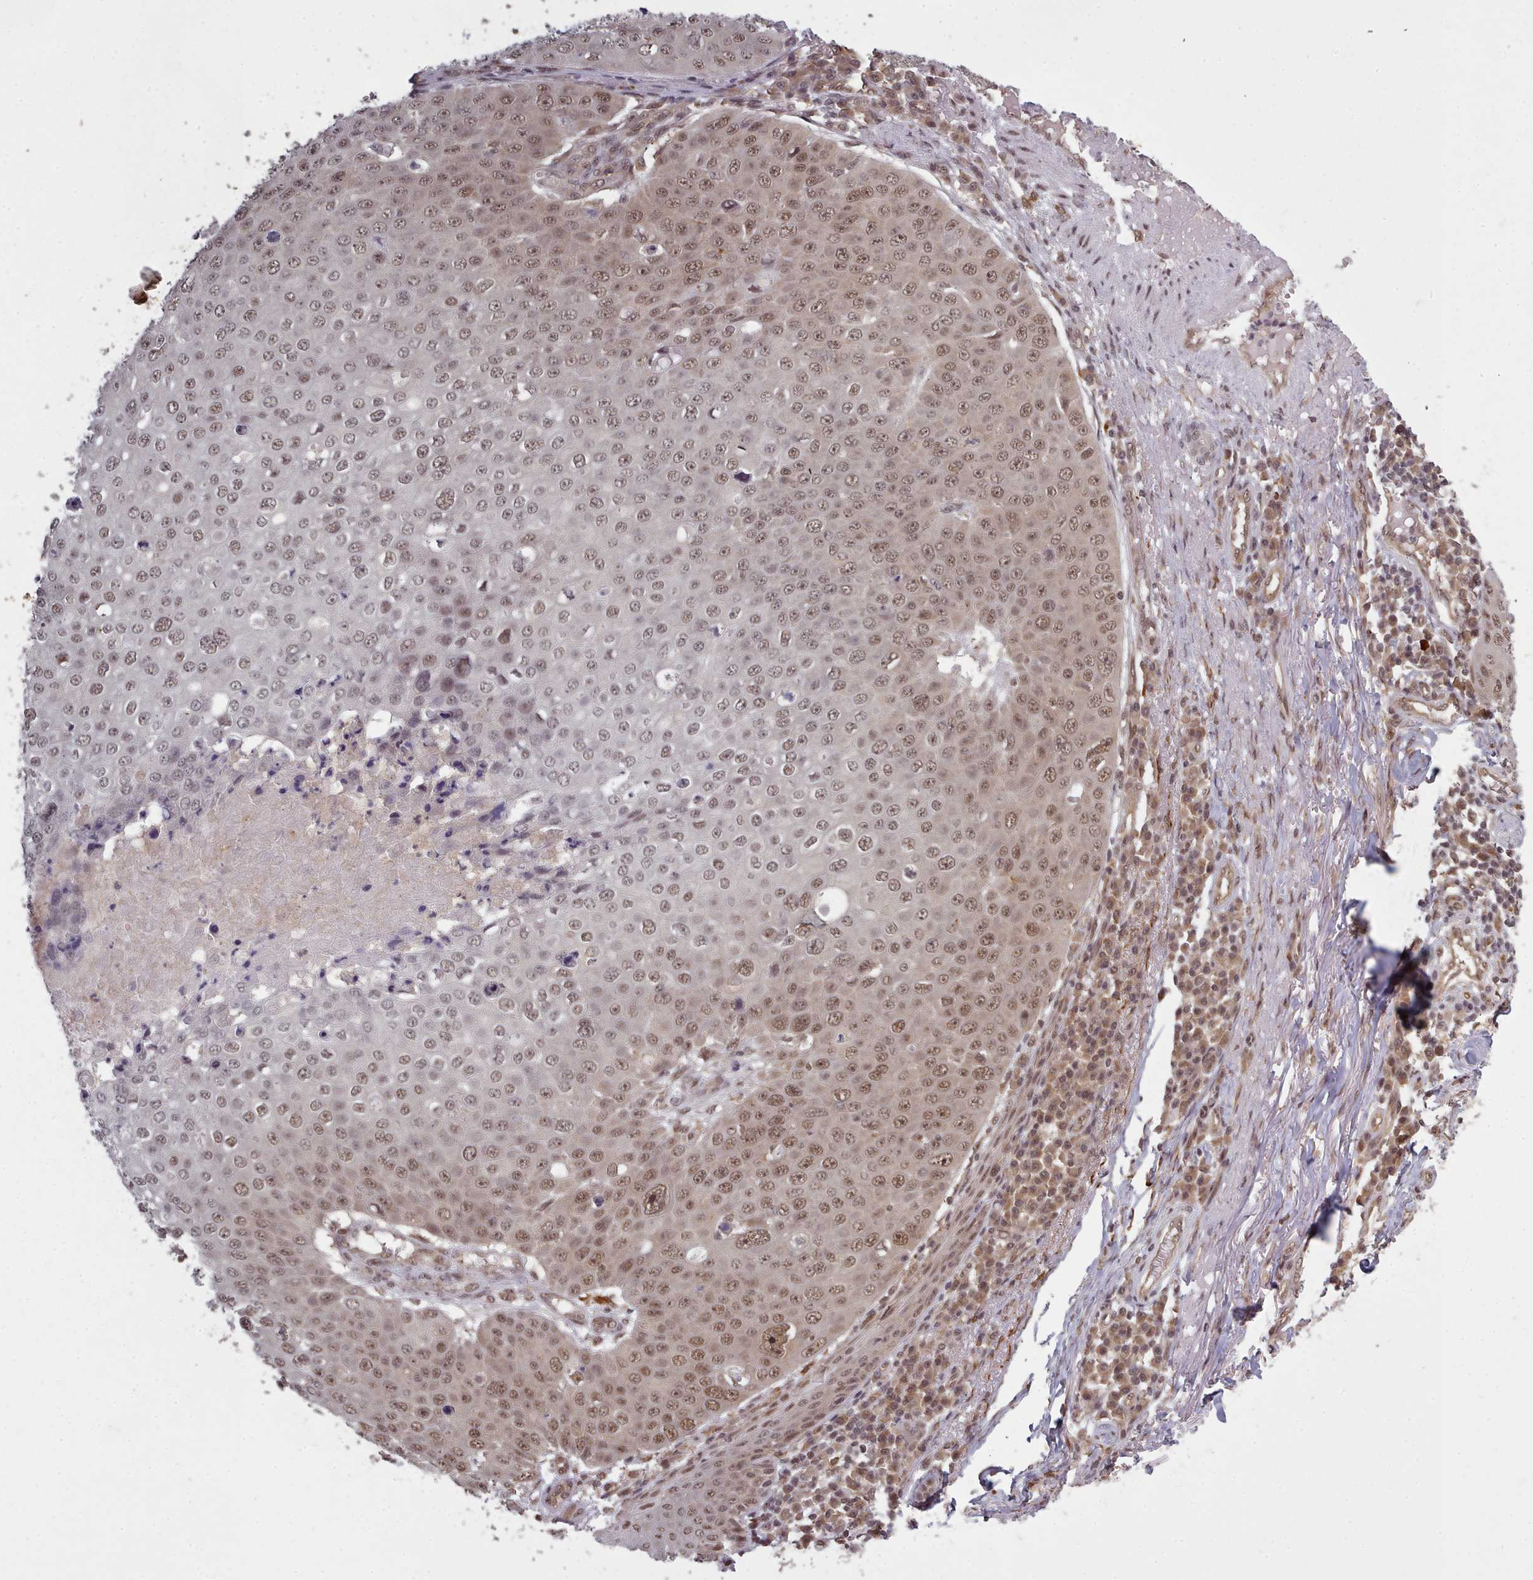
{"staining": {"intensity": "weak", "quantity": ">75%", "location": "nuclear"}, "tissue": "skin cancer", "cell_type": "Tumor cells", "image_type": "cancer", "snomed": [{"axis": "morphology", "description": "Squamous cell carcinoma, NOS"}, {"axis": "topography", "description": "Skin"}], "caption": "Human skin cancer stained with a brown dye reveals weak nuclear positive expression in approximately >75% of tumor cells.", "gene": "DHX8", "patient": {"sex": "male", "age": 71}}